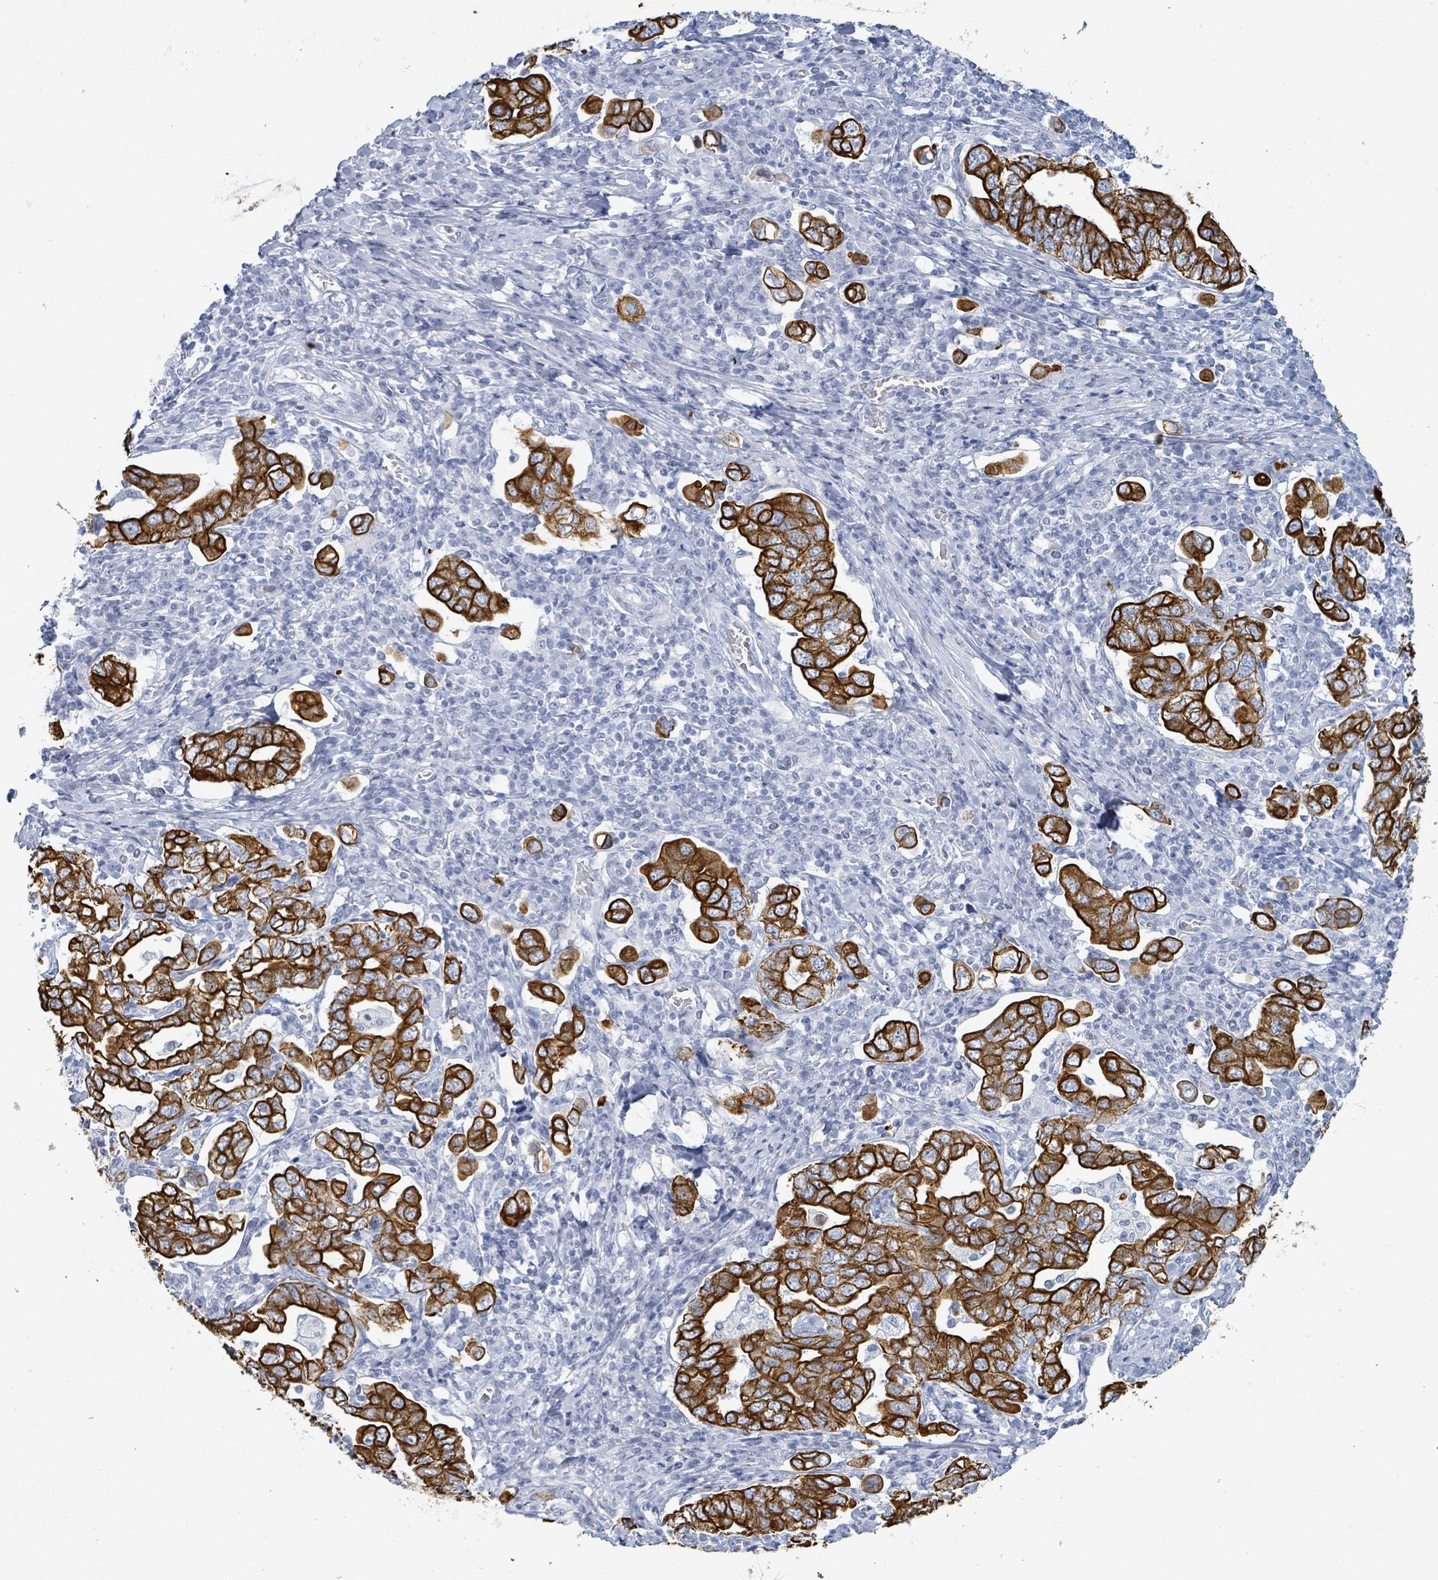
{"staining": {"intensity": "strong", "quantity": ">75%", "location": "cytoplasmic/membranous"}, "tissue": "stomach cancer", "cell_type": "Tumor cells", "image_type": "cancer", "snomed": [{"axis": "morphology", "description": "Adenocarcinoma, NOS"}, {"axis": "topography", "description": "Stomach, upper"}, {"axis": "topography", "description": "Stomach"}], "caption": "Tumor cells demonstrate high levels of strong cytoplasmic/membranous positivity in approximately >75% of cells in human adenocarcinoma (stomach).", "gene": "KRT8", "patient": {"sex": "male", "age": 62}}